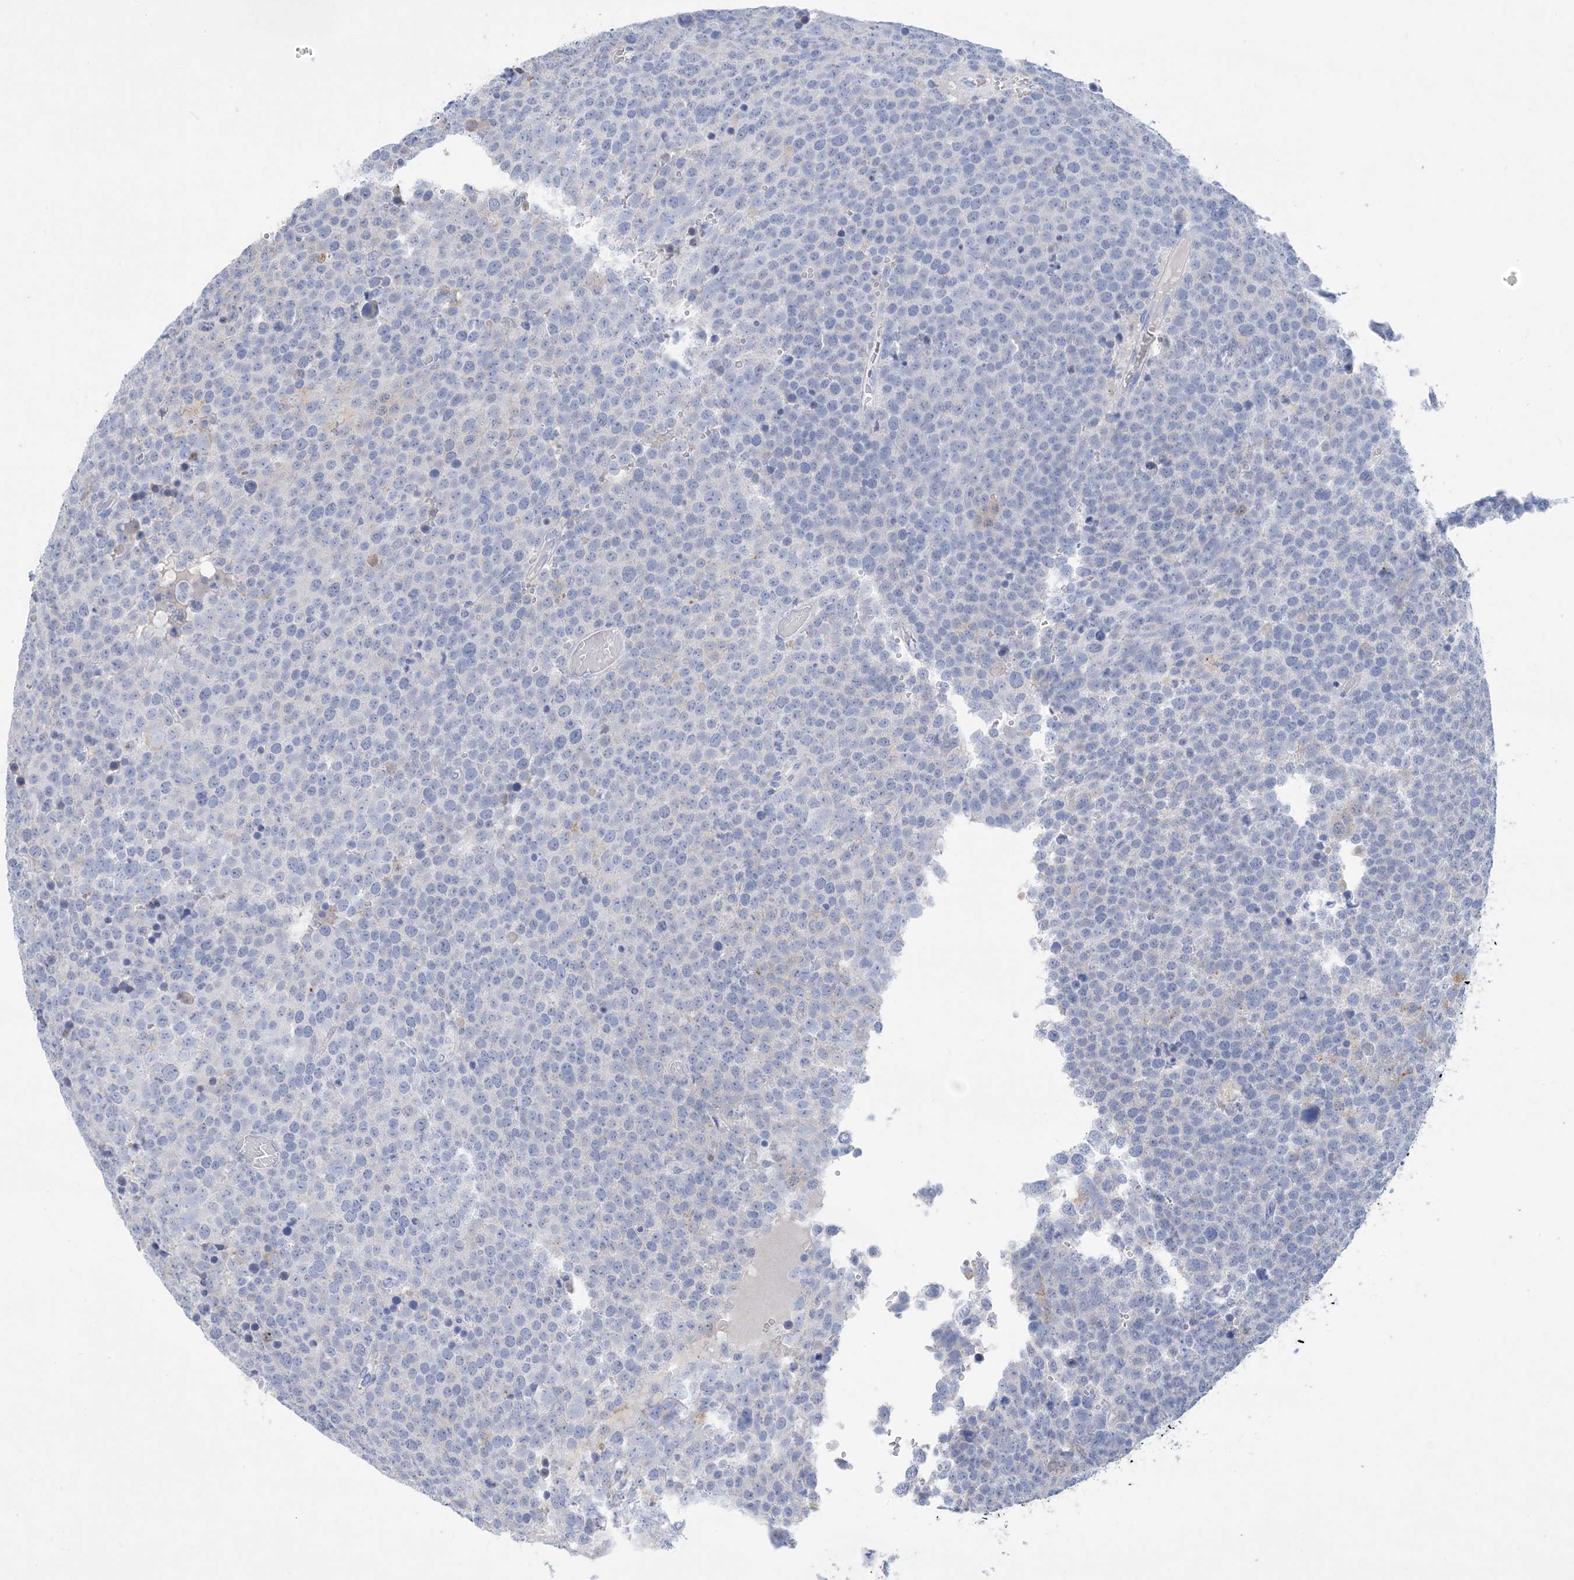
{"staining": {"intensity": "negative", "quantity": "none", "location": "none"}, "tissue": "testis cancer", "cell_type": "Tumor cells", "image_type": "cancer", "snomed": [{"axis": "morphology", "description": "Seminoma, NOS"}, {"axis": "topography", "description": "Testis"}], "caption": "DAB immunohistochemical staining of human testis seminoma demonstrates no significant expression in tumor cells.", "gene": "SH3YL1", "patient": {"sex": "male", "age": 71}}